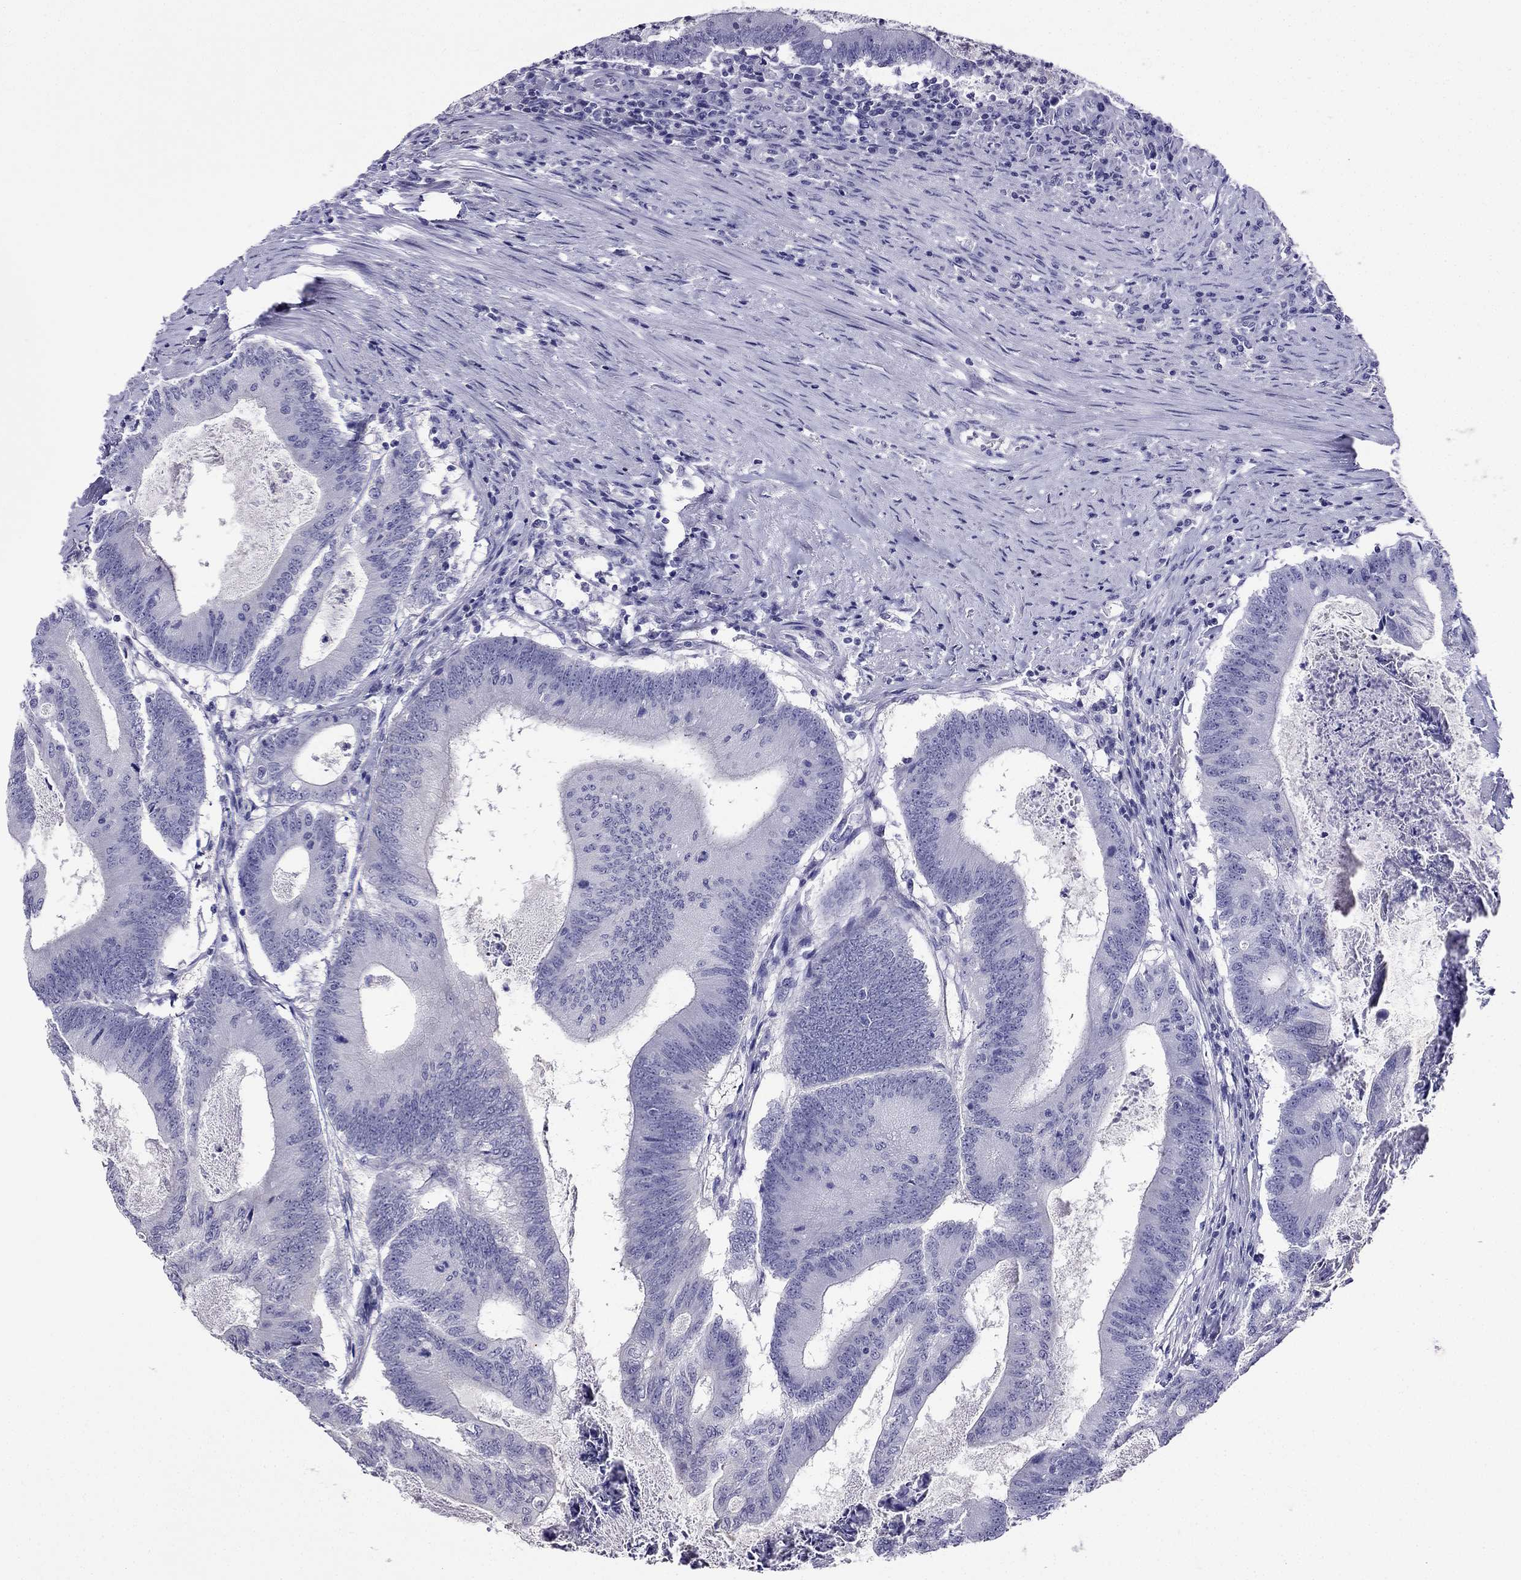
{"staining": {"intensity": "negative", "quantity": "none", "location": "none"}, "tissue": "colorectal cancer", "cell_type": "Tumor cells", "image_type": "cancer", "snomed": [{"axis": "morphology", "description": "Adenocarcinoma, NOS"}, {"axis": "topography", "description": "Colon"}], "caption": "Tumor cells are negative for brown protein staining in colorectal adenocarcinoma.", "gene": "KCNJ10", "patient": {"sex": "female", "age": 70}}